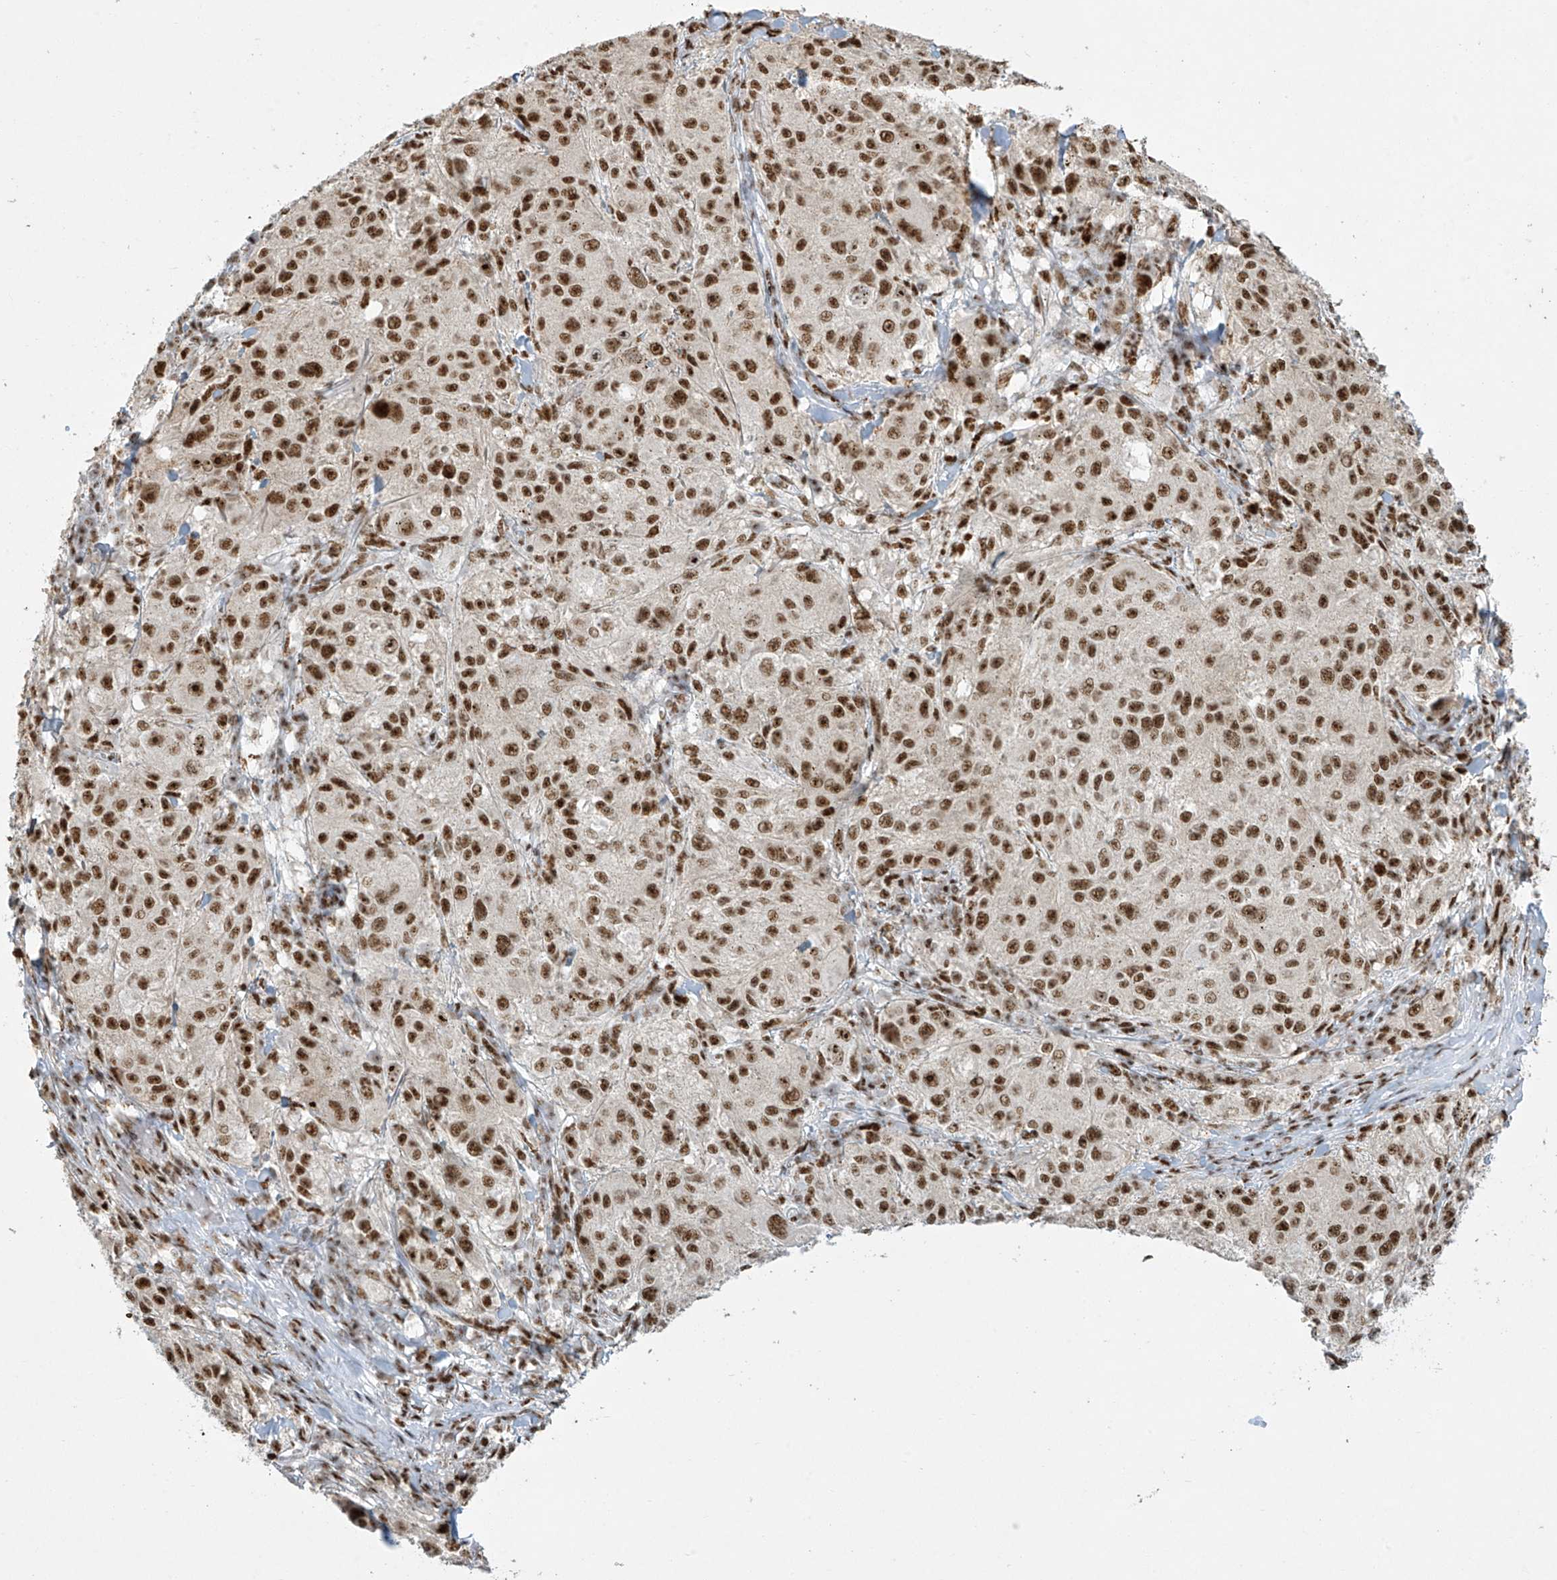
{"staining": {"intensity": "strong", "quantity": ">75%", "location": "nuclear"}, "tissue": "melanoma", "cell_type": "Tumor cells", "image_type": "cancer", "snomed": [{"axis": "morphology", "description": "Necrosis, NOS"}, {"axis": "morphology", "description": "Malignant melanoma, NOS"}, {"axis": "topography", "description": "Skin"}], "caption": "Immunohistochemical staining of human malignant melanoma shows high levels of strong nuclear staining in approximately >75% of tumor cells. Using DAB (3,3'-diaminobenzidine) (brown) and hematoxylin (blue) stains, captured at high magnification using brightfield microscopy.", "gene": "MS4A6A", "patient": {"sex": "female", "age": 87}}